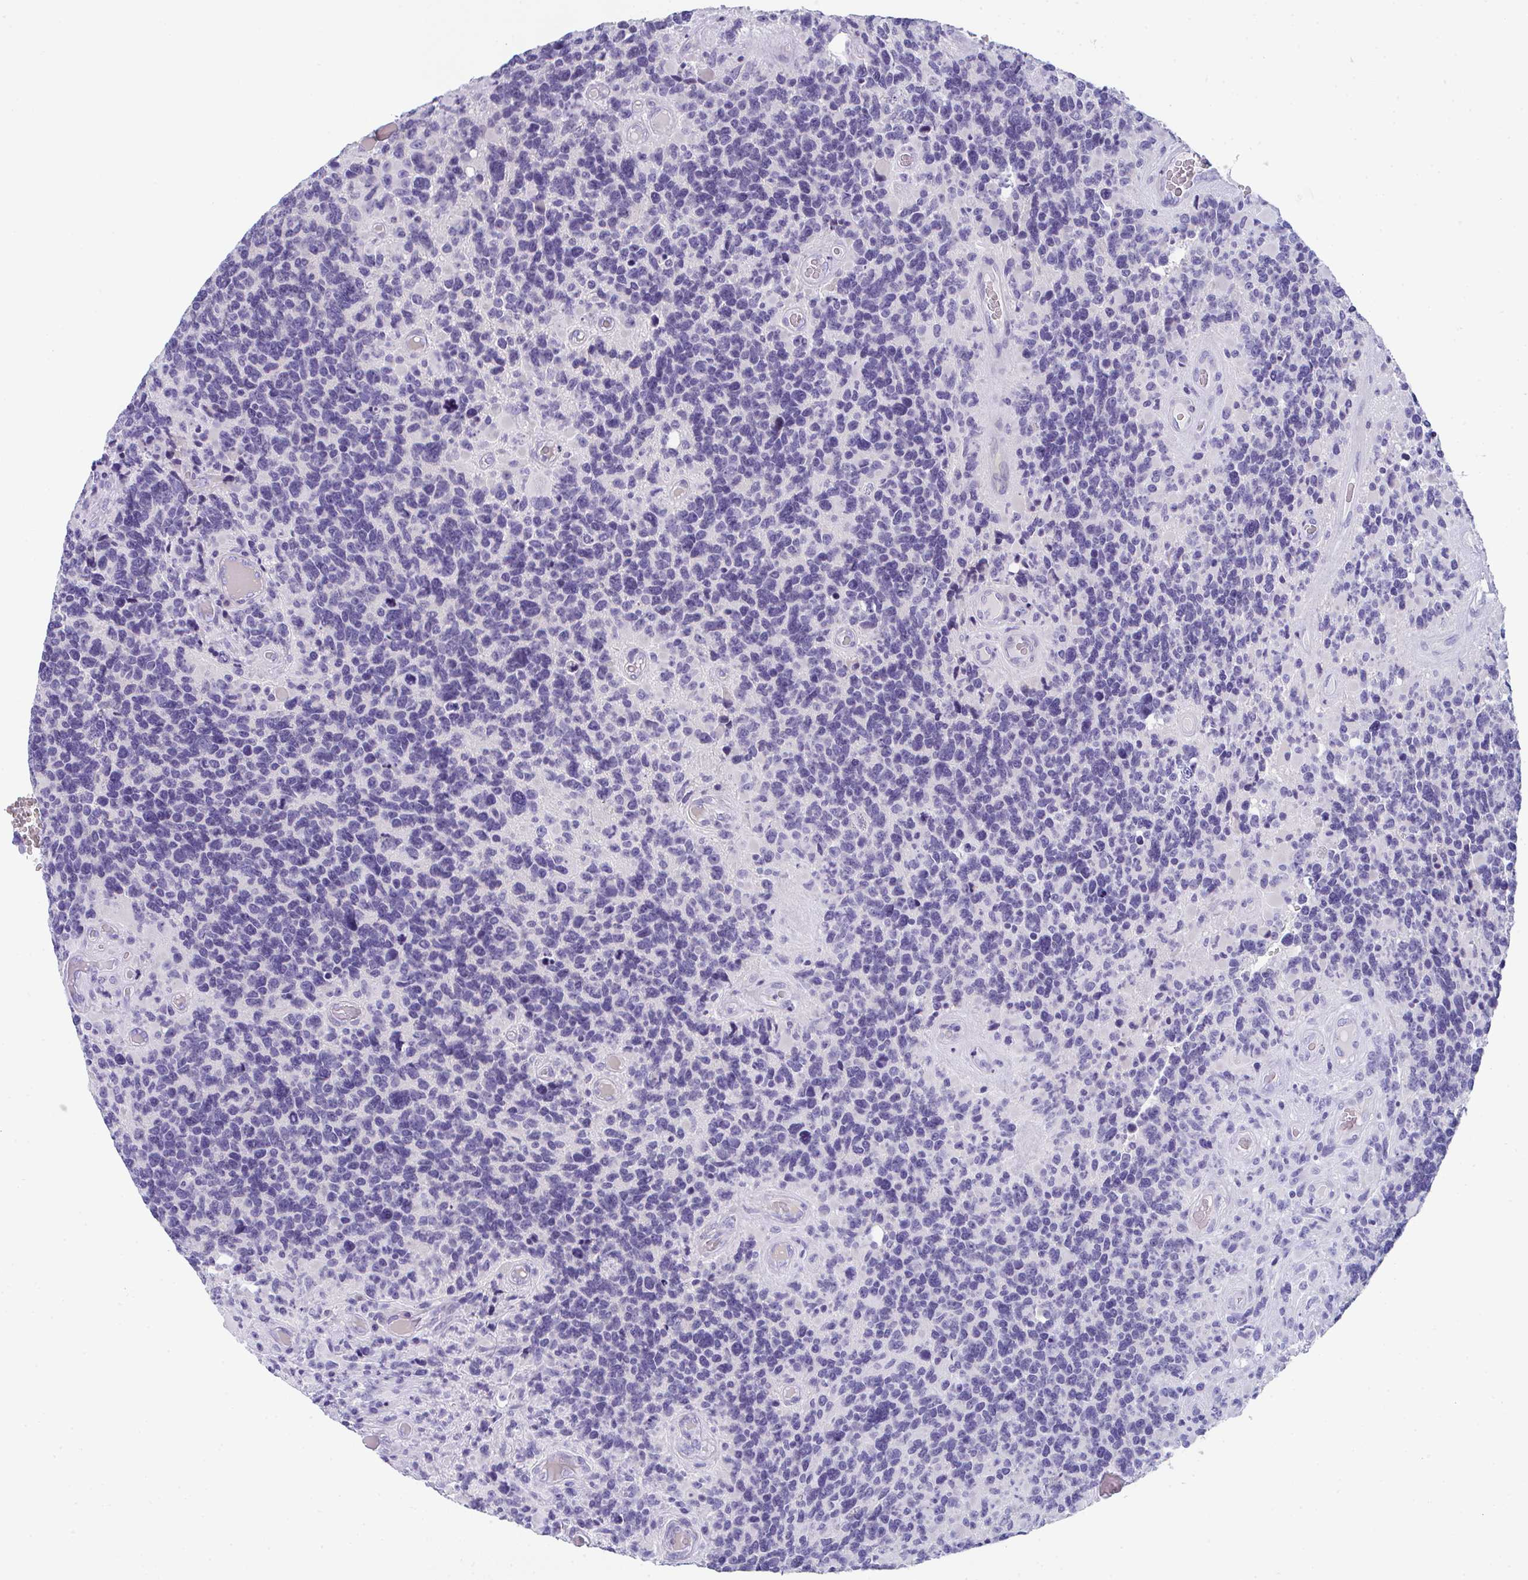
{"staining": {"intensity": "negative", "quantity": "none", "location": "none"}, "tissue": "glioma", "cell_type": "Tumor cells", "image_type": "cancer", "snomed": [{"axis": "morphology", "description": "Glioma, malignant, High grade"}, {"axis": "topography", "description": "Brain"}], "caption": "The image demonstrates no staining of tumor cells in glioma. (Immunohistochemistry, brightfield microscopy, high magnification).", "gene": "TTC30B", "patient": {"sex": "female", "age": 40}}